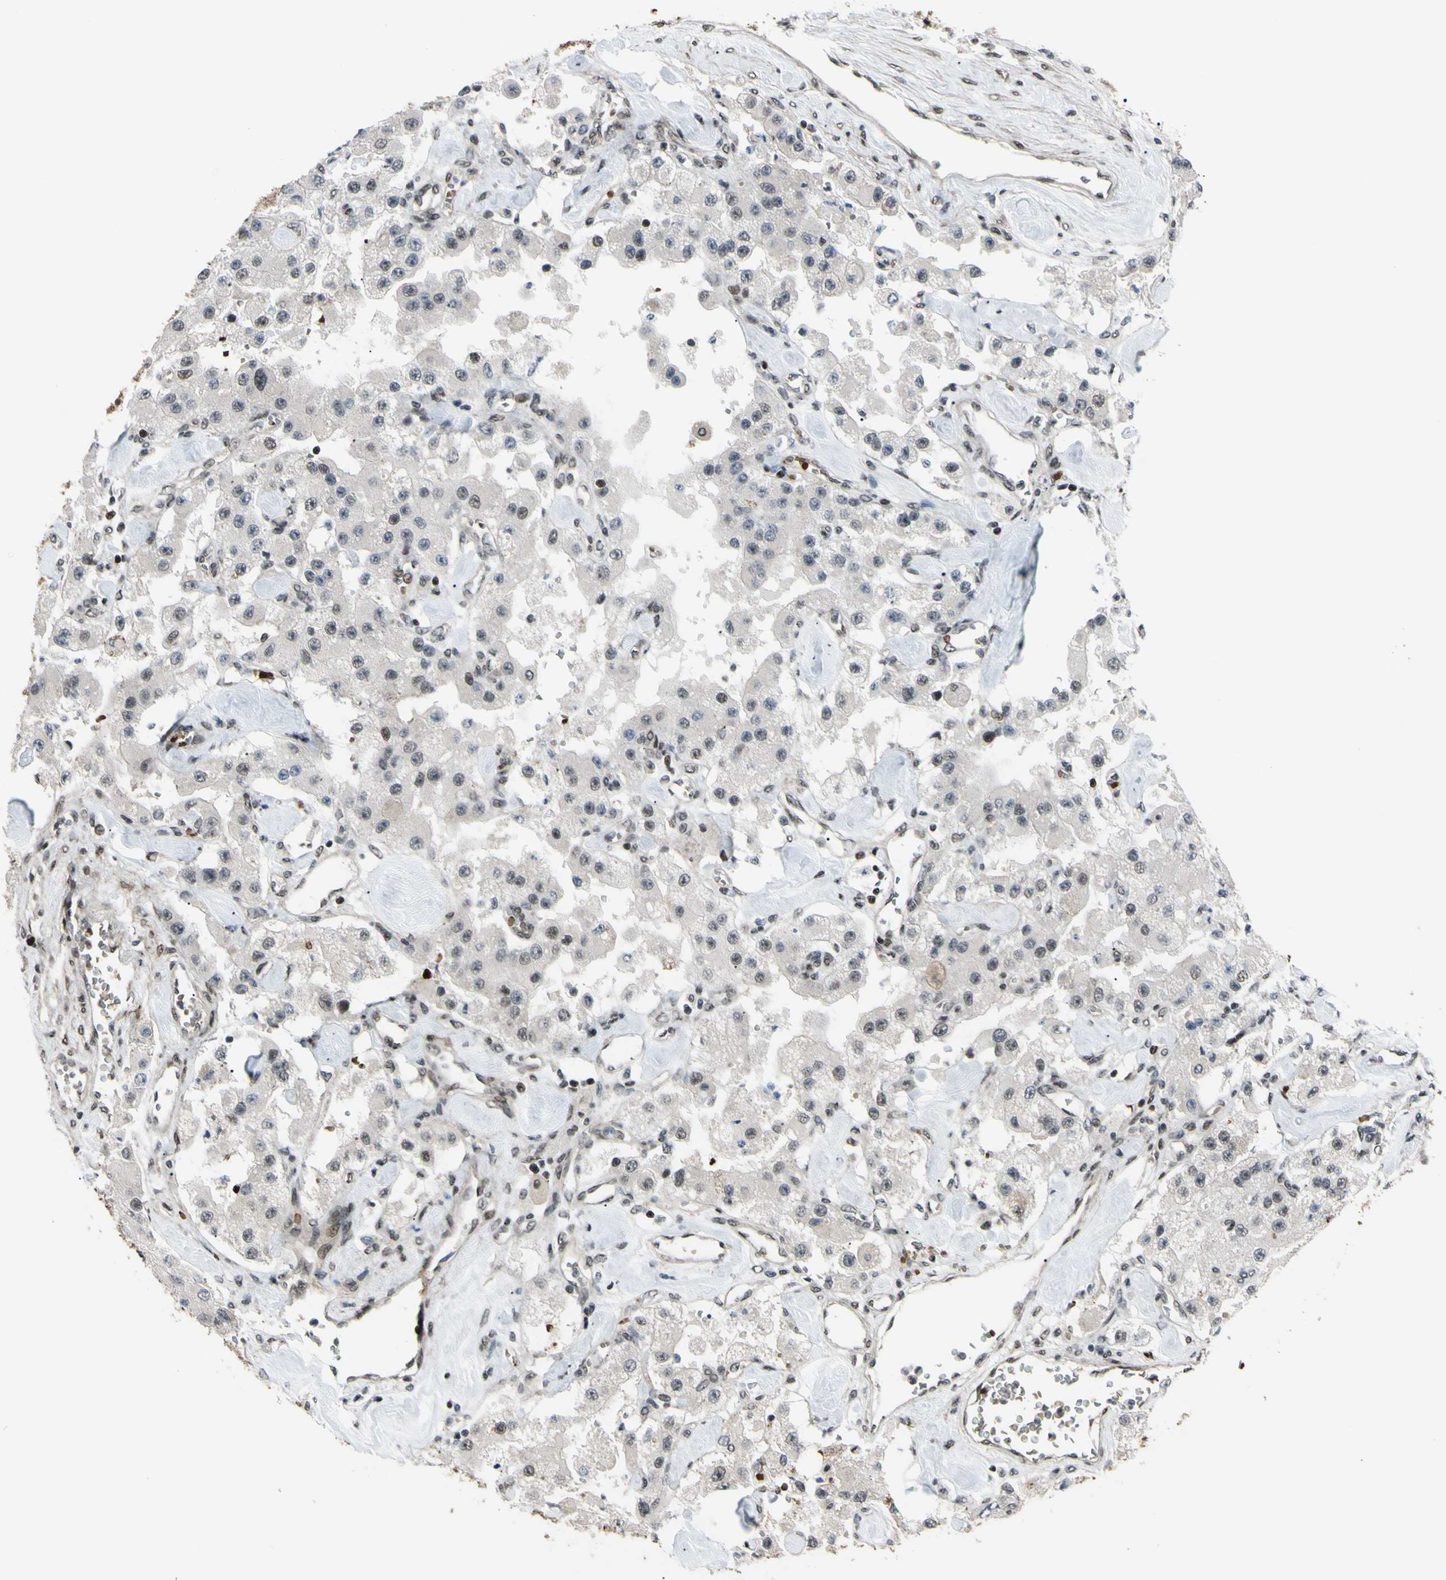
{"staining": {"intensity": "weak", "quantity": "<25%", "location": "cytoplasmic/membranous"}, "tissue": "carcinoid", "cell_type": "Tumor cells", "image_type": "cancer", "snomed": [{"axis": "morphology", "description": "Carcinoid, malignant, NOS"}, {"axis": "topography", "description": "Pancreas"}], "caption": "Immunohistochemistry histopathology image of carcinoid stained for a protein (brown), which exhibits no positivity in tumor cells.", "gene": "THAP12", "patient": {"sex": "male", "age": 41}}